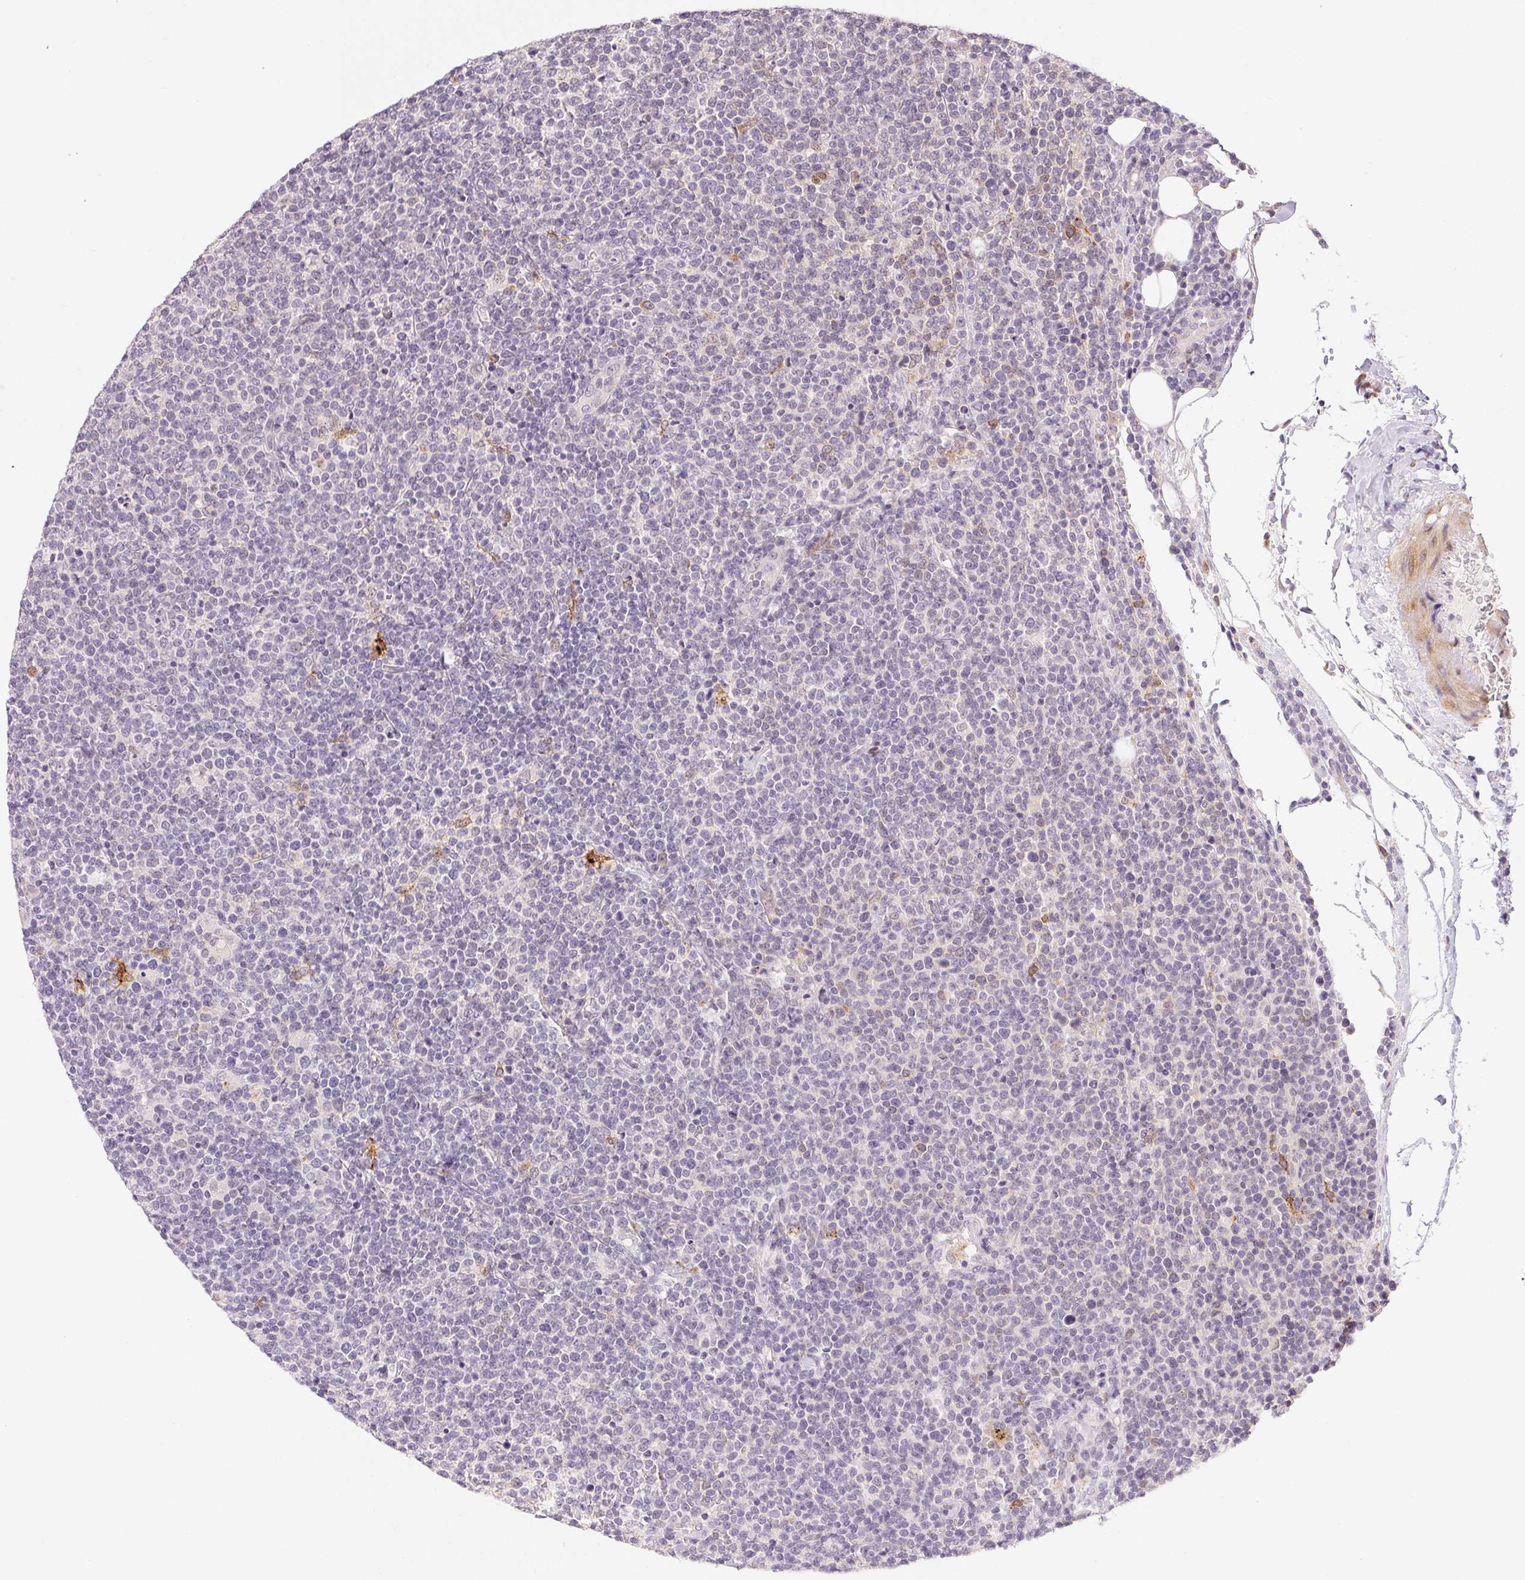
{"staining": {"intensity": "negative", "quantity": "none", "location": "none"}, "tissue": "lymphoma", "cell_type": "Tumor cells", "image_type": "cancer", "snomed": [{"axis": "morphology", "description": "Malignant lymphoma, non-Hodgkin's type, High grade"}, {"axis": "topography", "description": "Lymph node"}], "caption": "DAB (3,3'-diaminobenzidine) immunohistochemical staining of lymphoma demonstrates no significant staining in tumor cells. (Stains: DAB (3,3'-diaminobenzidine) immunohistochemistry with hematoxylin counter stain, Microscopy: brightfield microscopy at high magnification).", "gene": "RPGRIP1", "patient": {"sex": "male", "age": 61}}